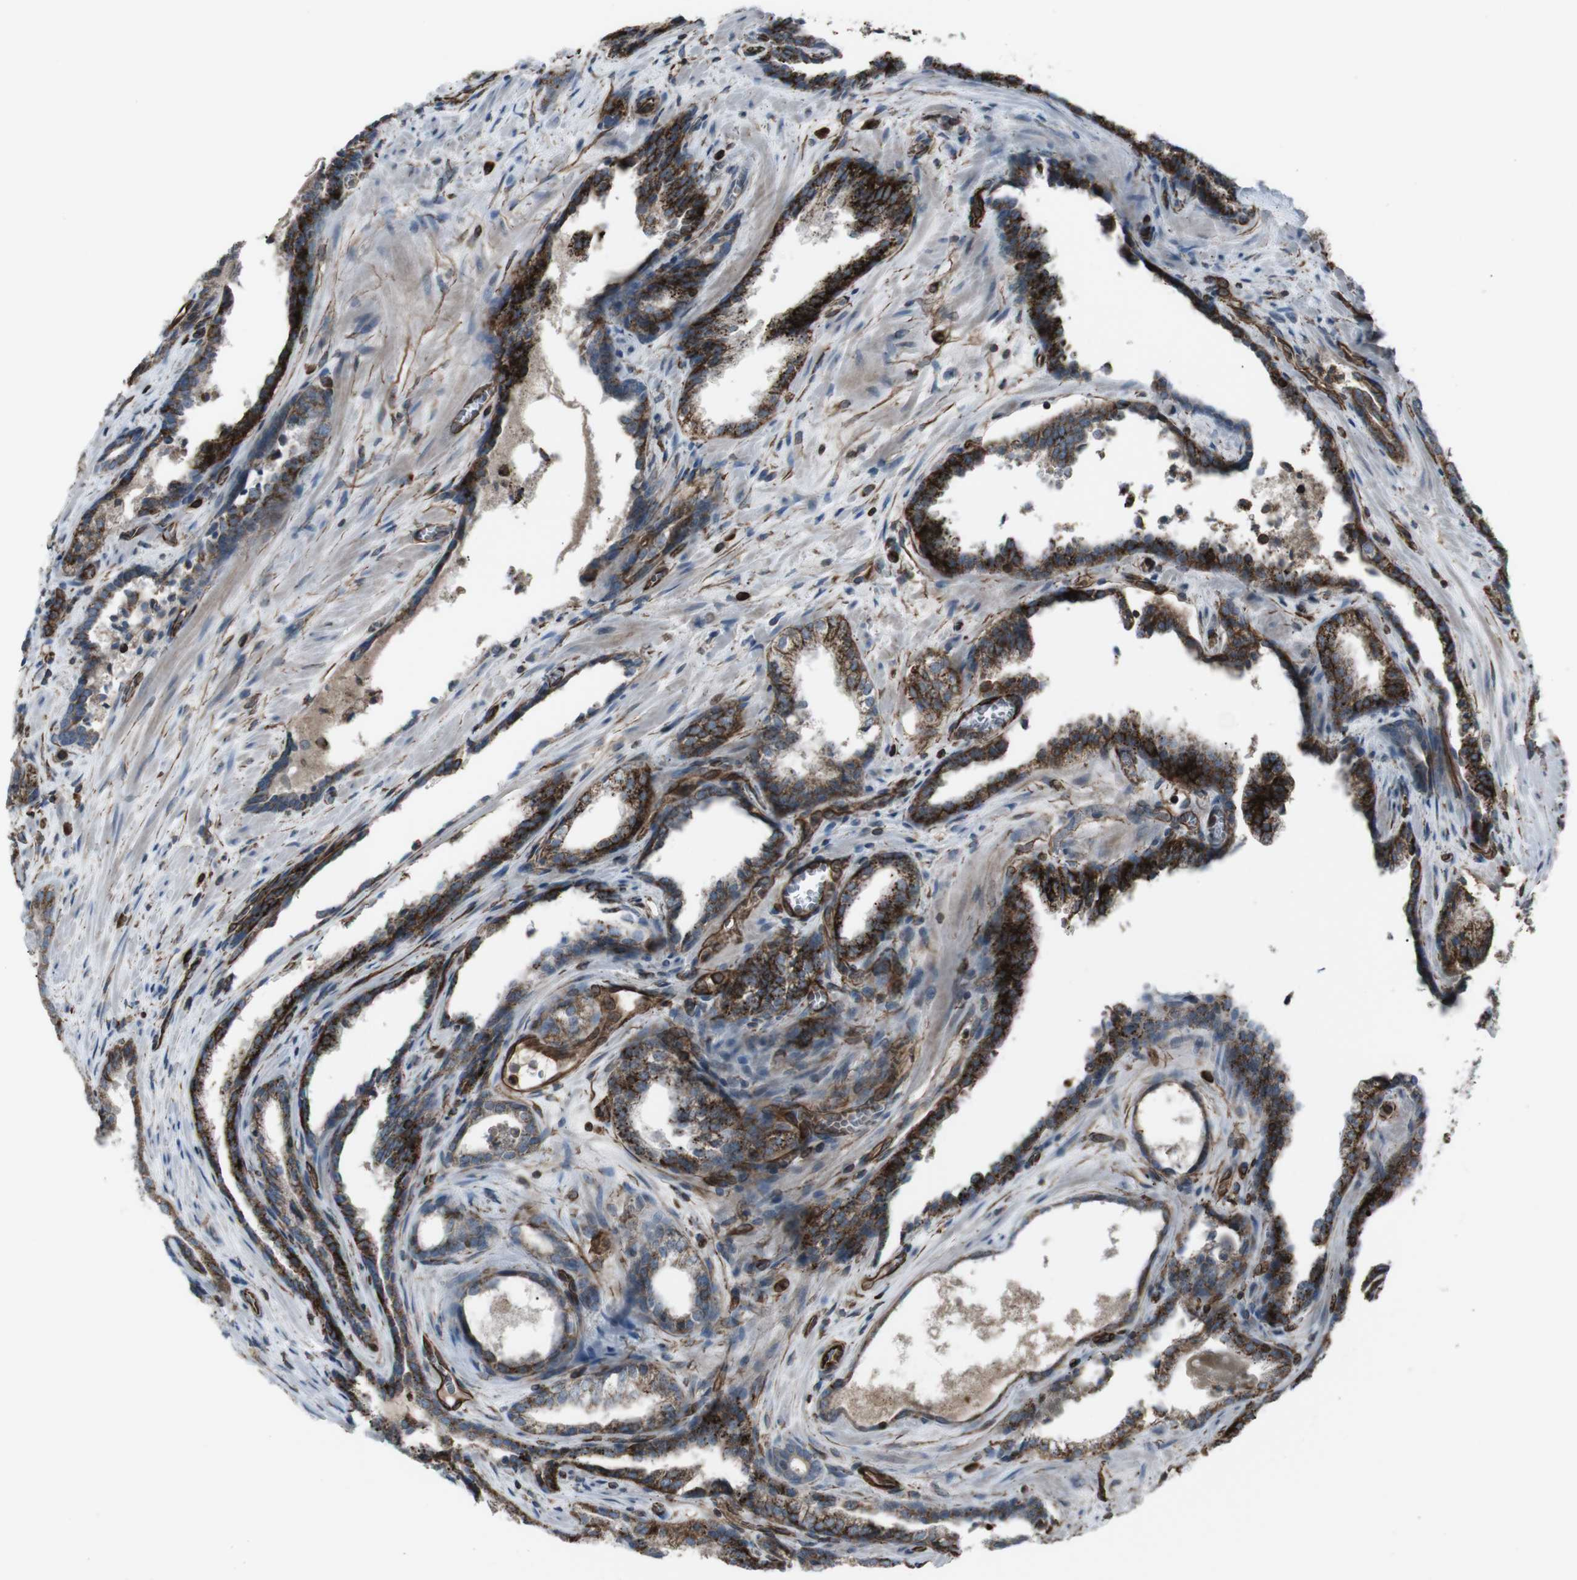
{"staining": {"intensity": "strong", "quantity": ">75%", "location": "cytoplasmic/membranous"}, "tissue": "prostate cancer", "cell_type": "Tumor cells", "image_type": "cancer", "snomed": [{"axis": "morphology", "description": "Adenocarcinoma, Low grade"}, {"axis": "topography", "description": "Prostate"}], "caption": "Brown immunohistochemical staining in prostate cancer reveals strong cytoplasmic/membranous staining in approximately >75% of tumor cells.", "gene": "TMEM141", "patient": {"sex": "male", "age": 60}}